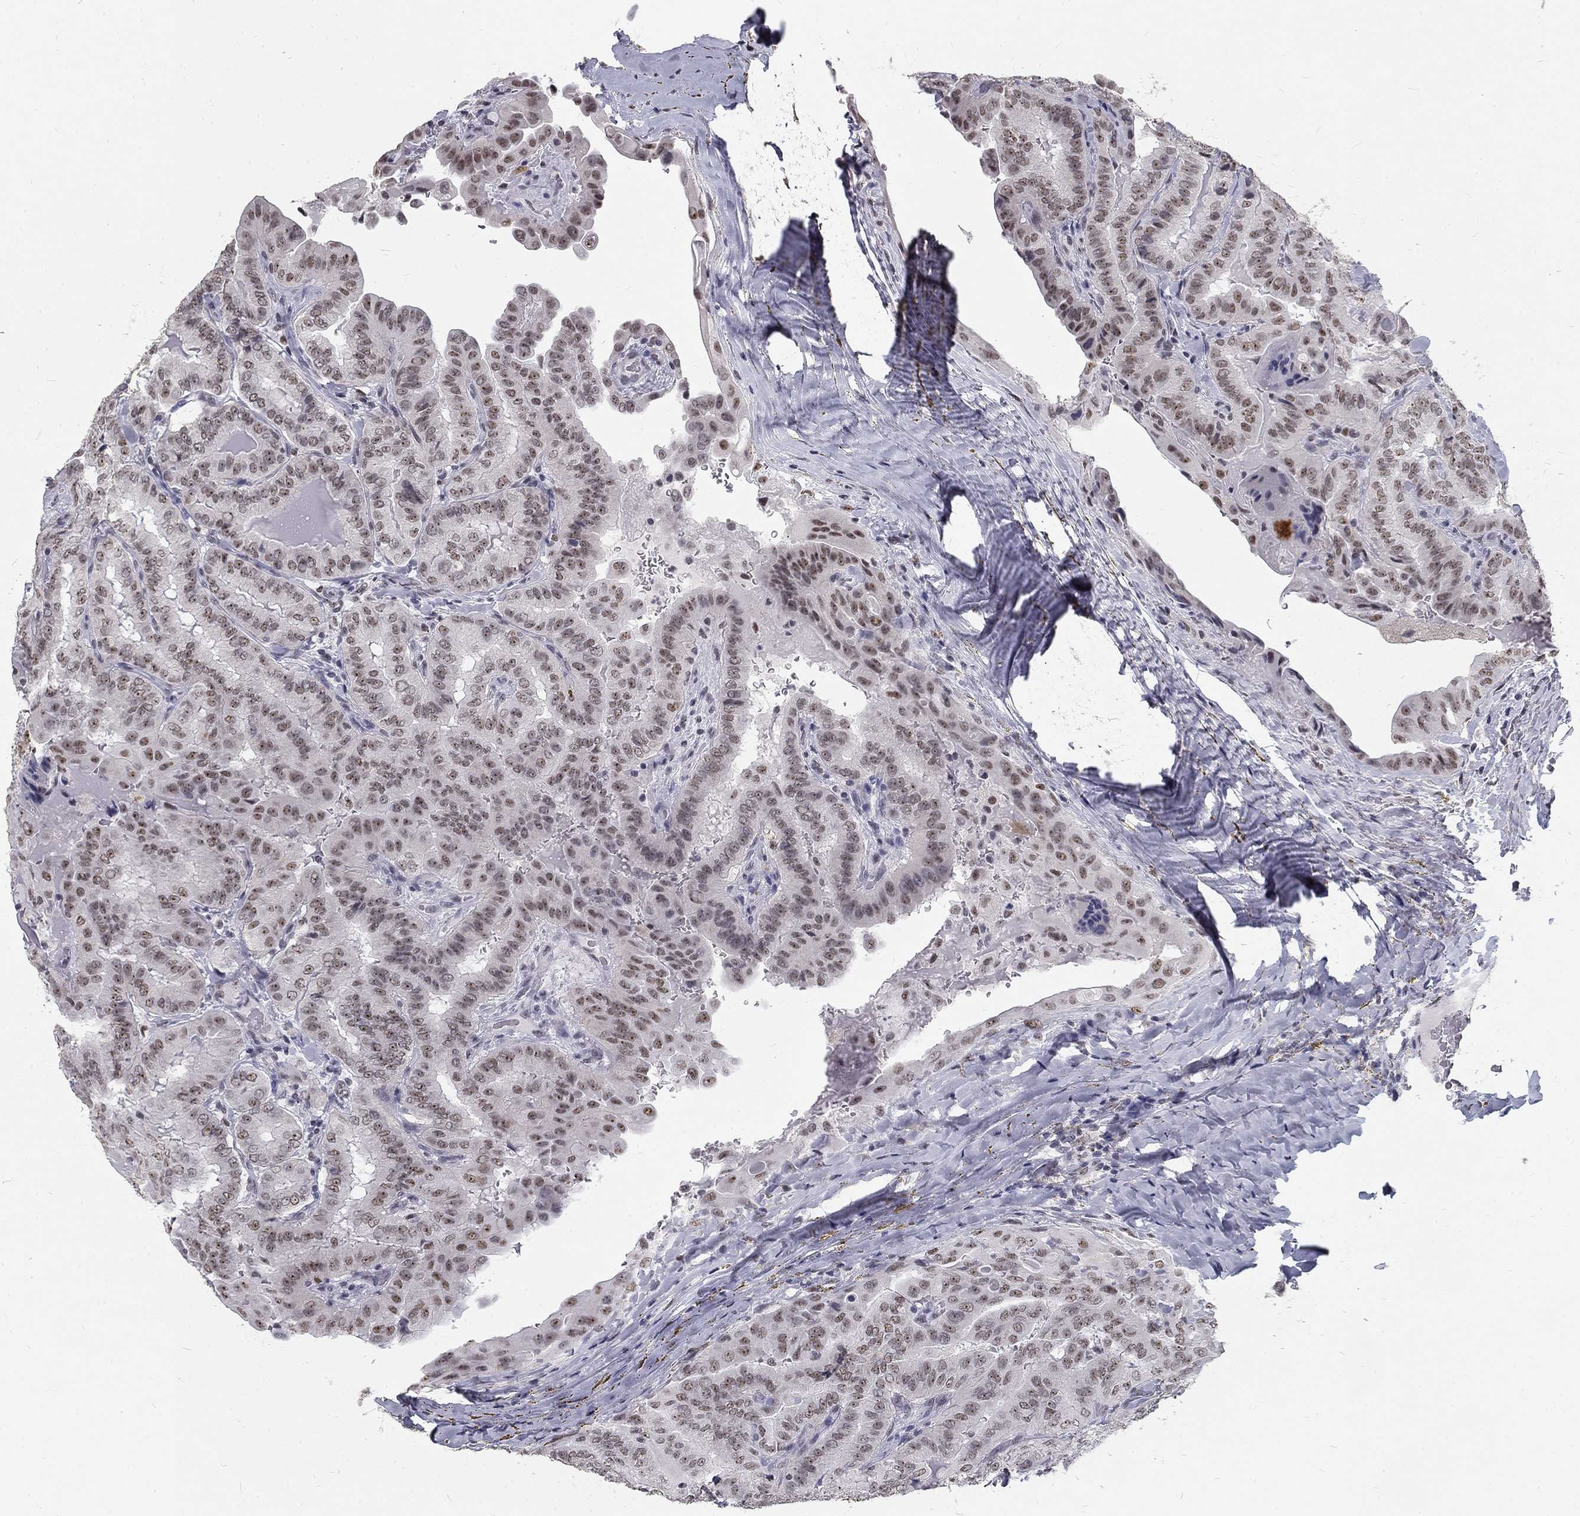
{"staining": {"intensity": "weak", "quantity": "25%-75%", "location": "nuclear"}, "tissue": "thyroid cancer", "cell_type": "Tumor cells", "image_type": "cancer", "snomed": [{"axis": "morphology", "description": "Papillary adenocarcinoma, NOS"}, {"axis": "topography", "description": "Thyroid gland"}], "caption": "Thyroid papillary adenocarcinoma stained with a brown dye exhibits weak nuclear positive positivity in about 25%-75% of tumor cells.", "gene": "SNORC", "patient": {"sex": "female", "age": 68}}